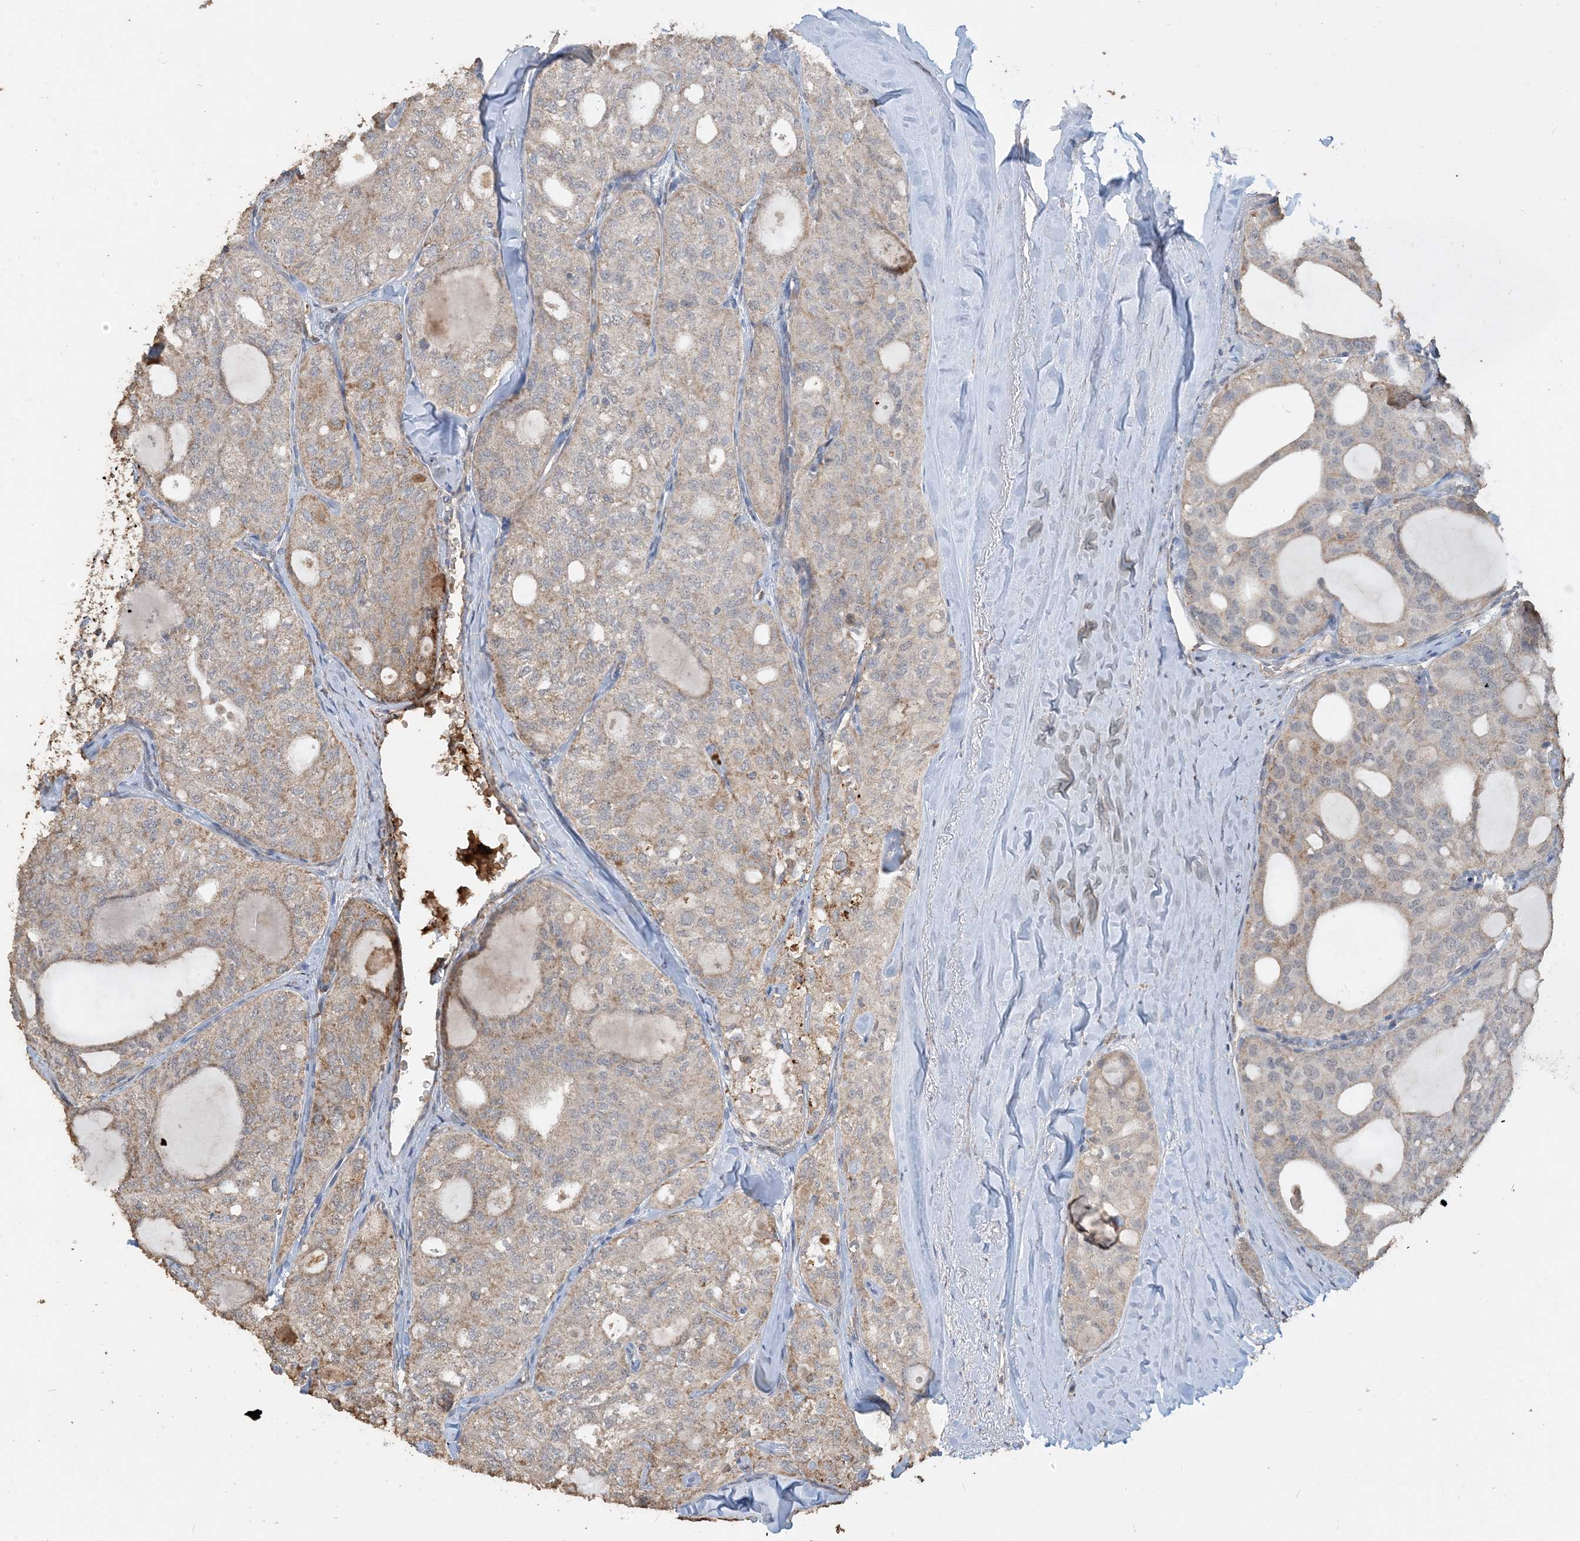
{"staining": {"intensity": "moderate", "quantity": "25%-75%", "location": "cytoplasmic/membranous"}, "tissue": "thyroid cancer", "cell_type": "Tumor cells", "image_type": "cancer", "snomed": [{"axis": "morphology", "description": "Follicular adenoma carcinoma, NOS"}, {"axis": "topography", "description": "Thyroid gland"}], "caption": "Protein analysis of thyroid follicular adenoma carcinoma tissue shows moderate cytoplasmic/membranous staining in approximately 25%-75% of tumor cells.", "gene": "SFMBT2", "patient": {"sex": "male", "age": 75}}